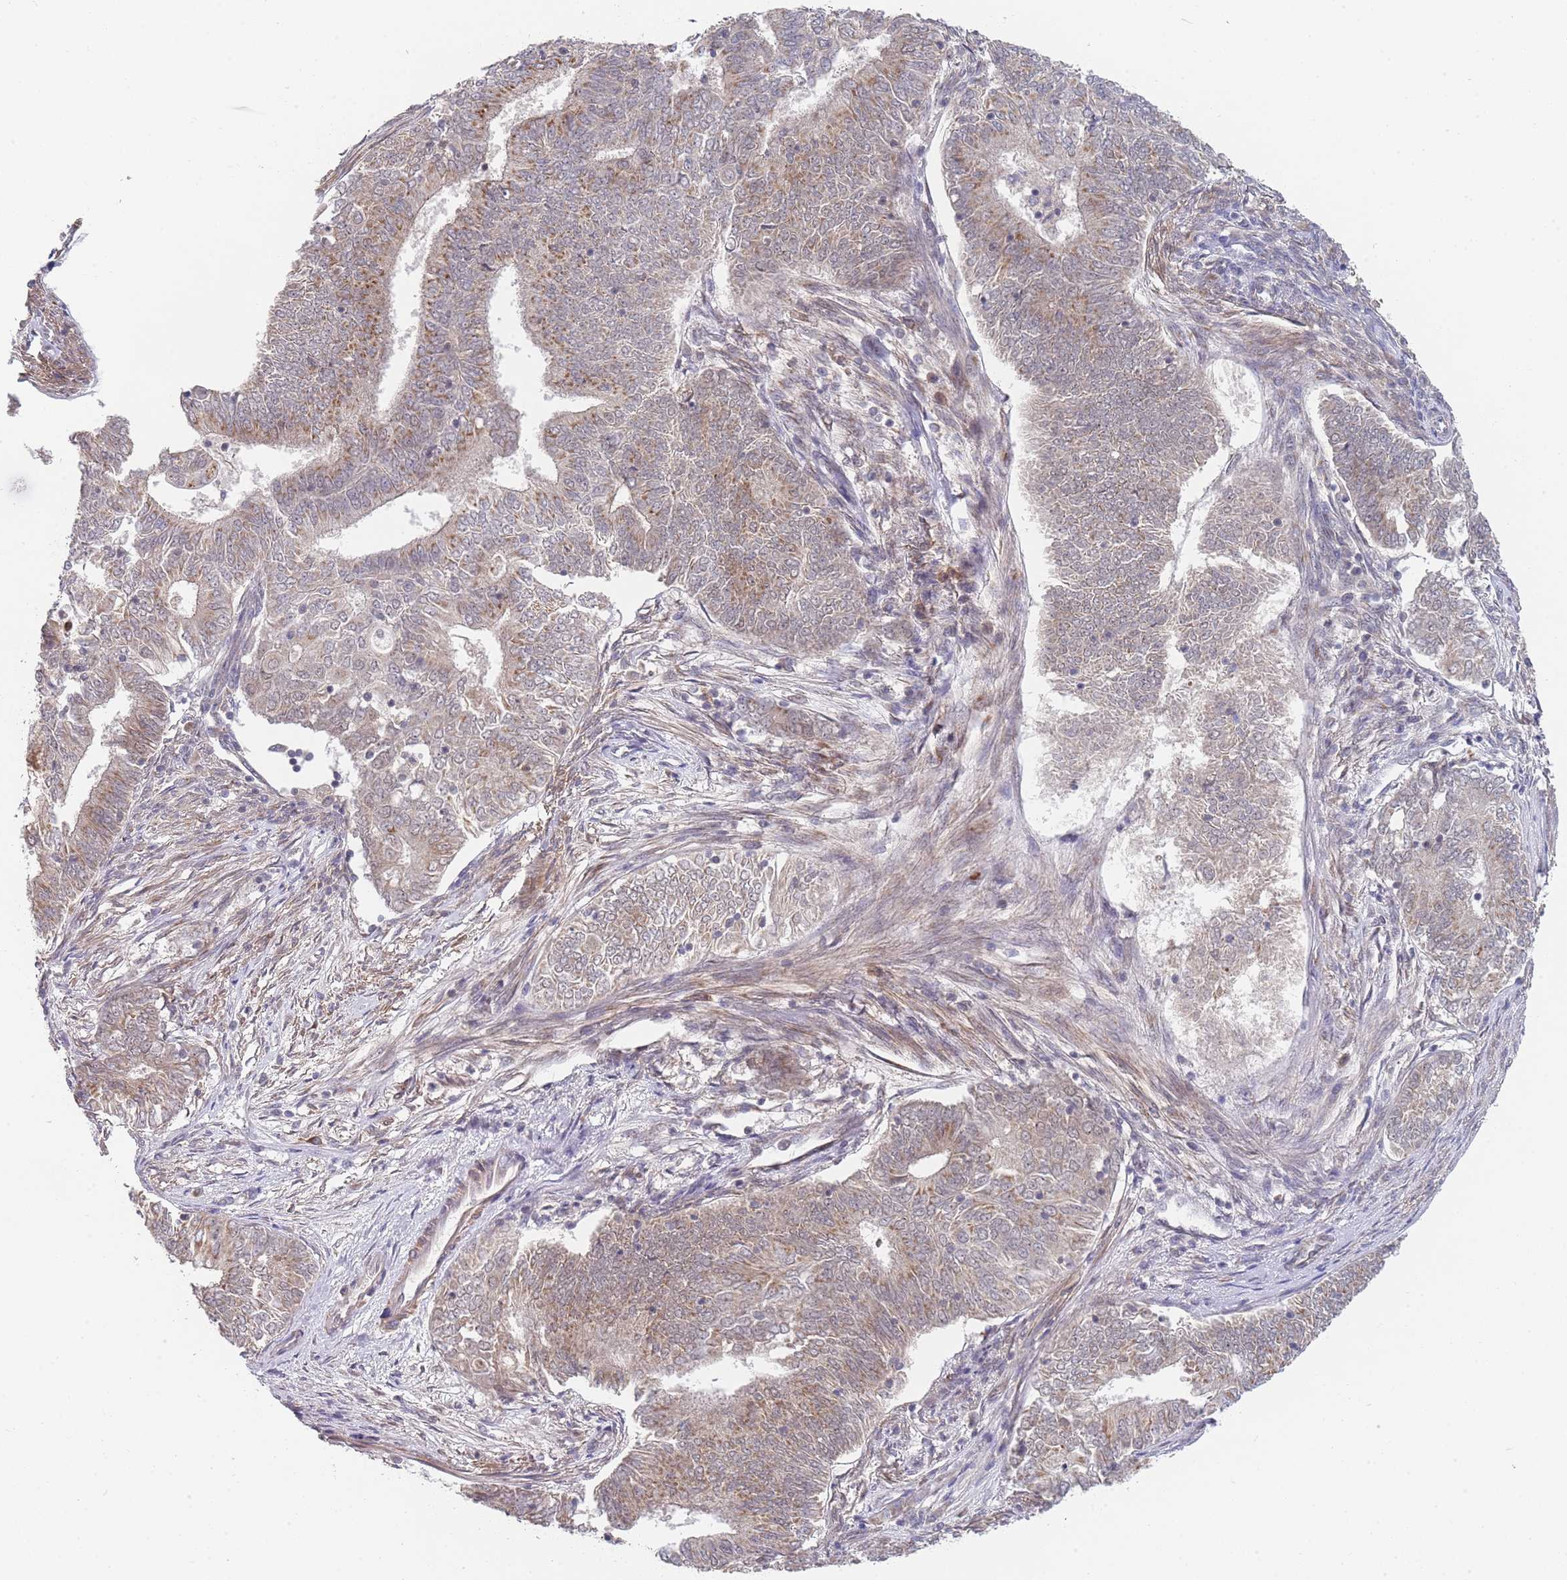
{"staining": {"intensity": "weak", "quantity": "25%-75%", "location": "cytoplasmic/membranous"}, "tissue": "endometrial cancer", "cell_type": "Tumor cells", "image_type": "cancer", "snomed": [{"axis": "morphology", "description": "Adenocarcinoma, NOS"}, {"axis": "topography", "description": "Endometrium"}], "caption": "Immunohistochemistry (IHC) histopathology image of neoplastic tissue: endometrial cancer (adenocarcinoma) stained using immunohistochemistry reveals low levels of weak protein expression localized specifically in the cytoplasmic/membranous of tumor cells, appearing as a cytoplasmic/membranous brown color.", "gene": "B4GALT4", "patient": {"sex": "female", "age": 62}}